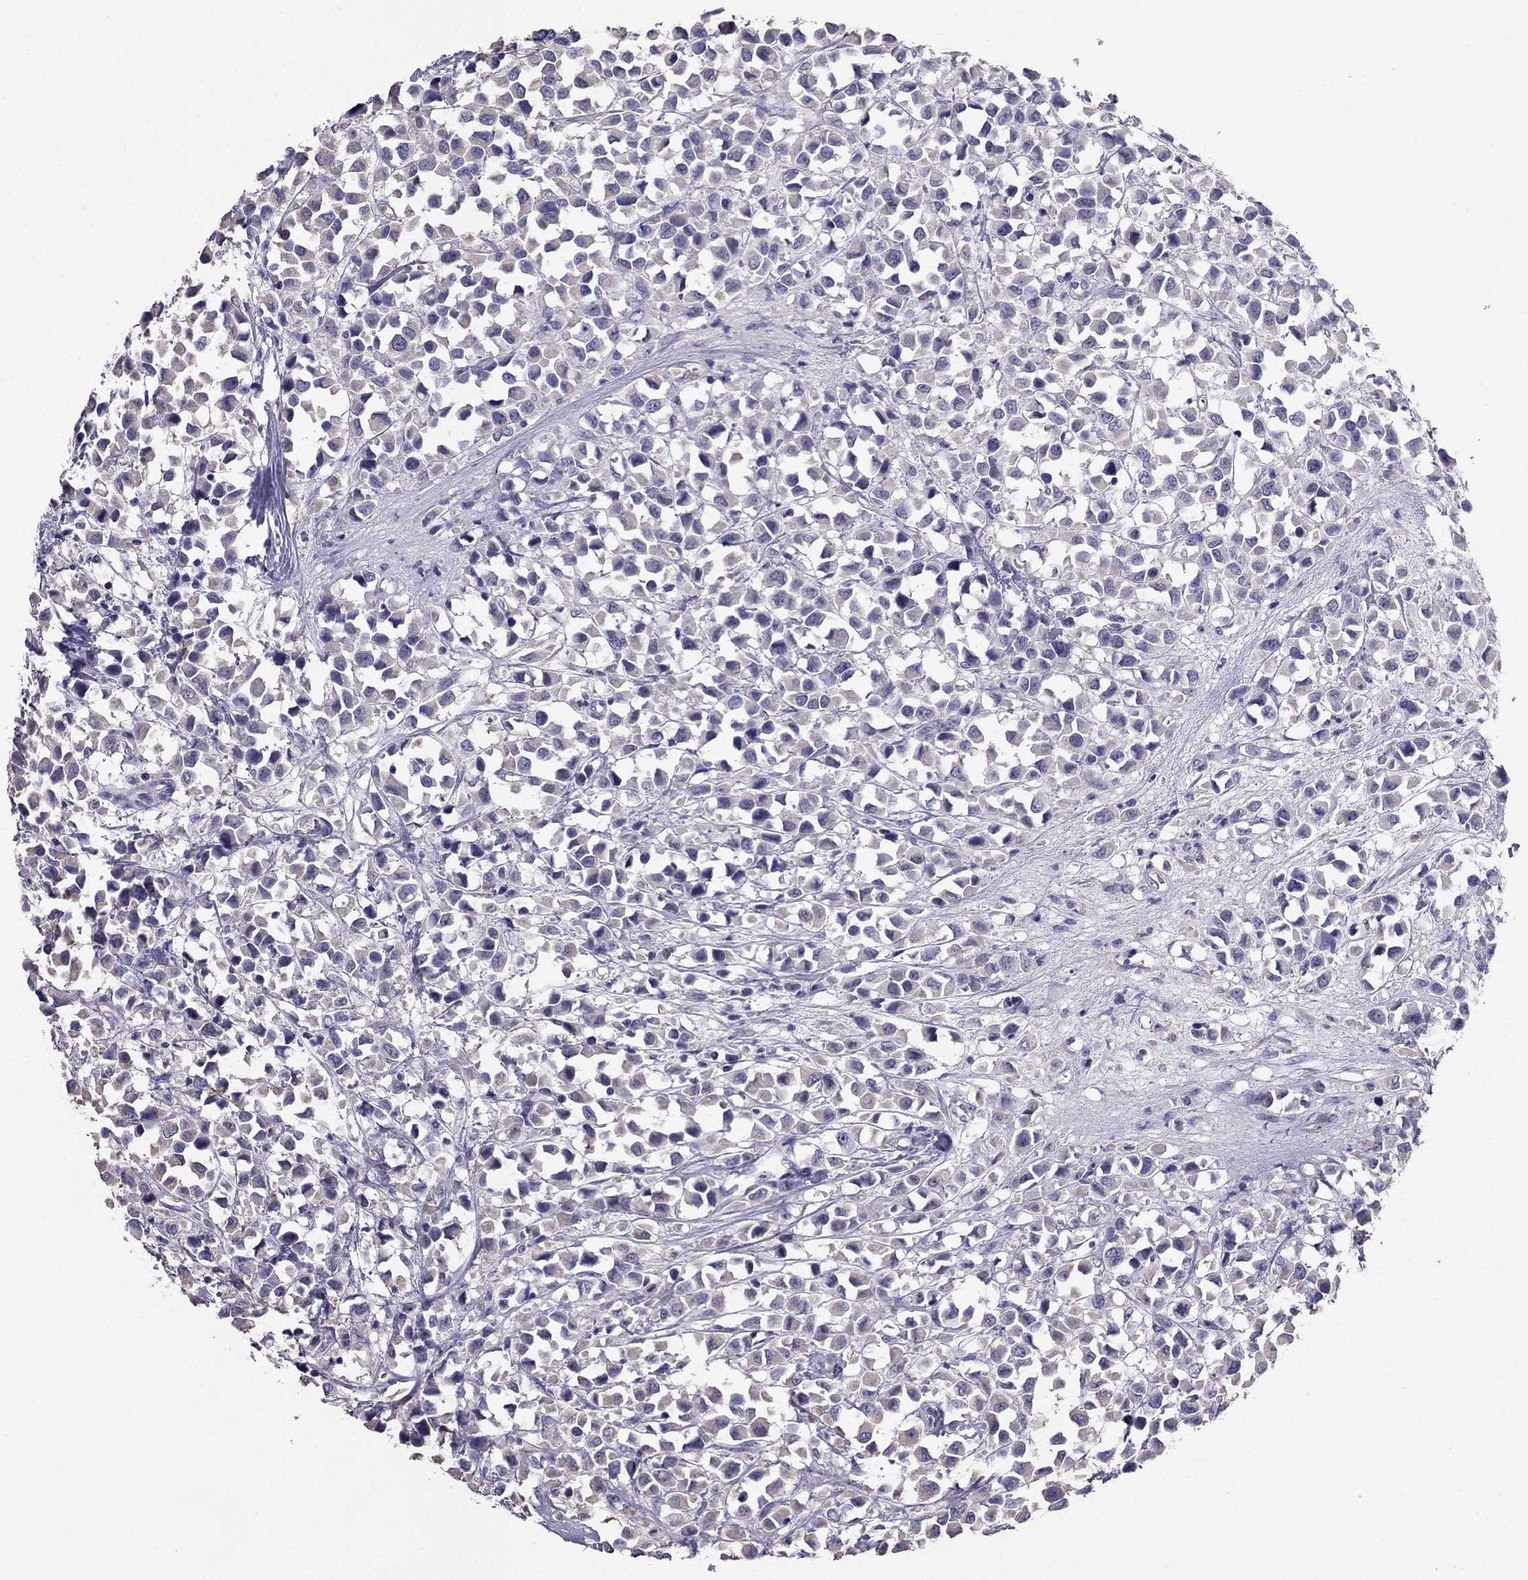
{"staining": {"intensity": "weak", "quantity": "<25%", "location": "cytoplasmic/membranous"}, "tissue": "breast cancer", "cell_type": "Tumor cells", "image_type": "cancer", "snomed": [{"axis": "morphology", "description": "Duct carcinoma"}, {"axis": "topography", "description": "Breast"}], "caption": "Immunohistochemistry photomicrograph of infiltrating ductal carcinoma (breast) stained for a protein (brown), which demonstrates no positivity in tumor cells.", "gene": "TBC1D21", "patient": {"sex": "female", "age": 61}}